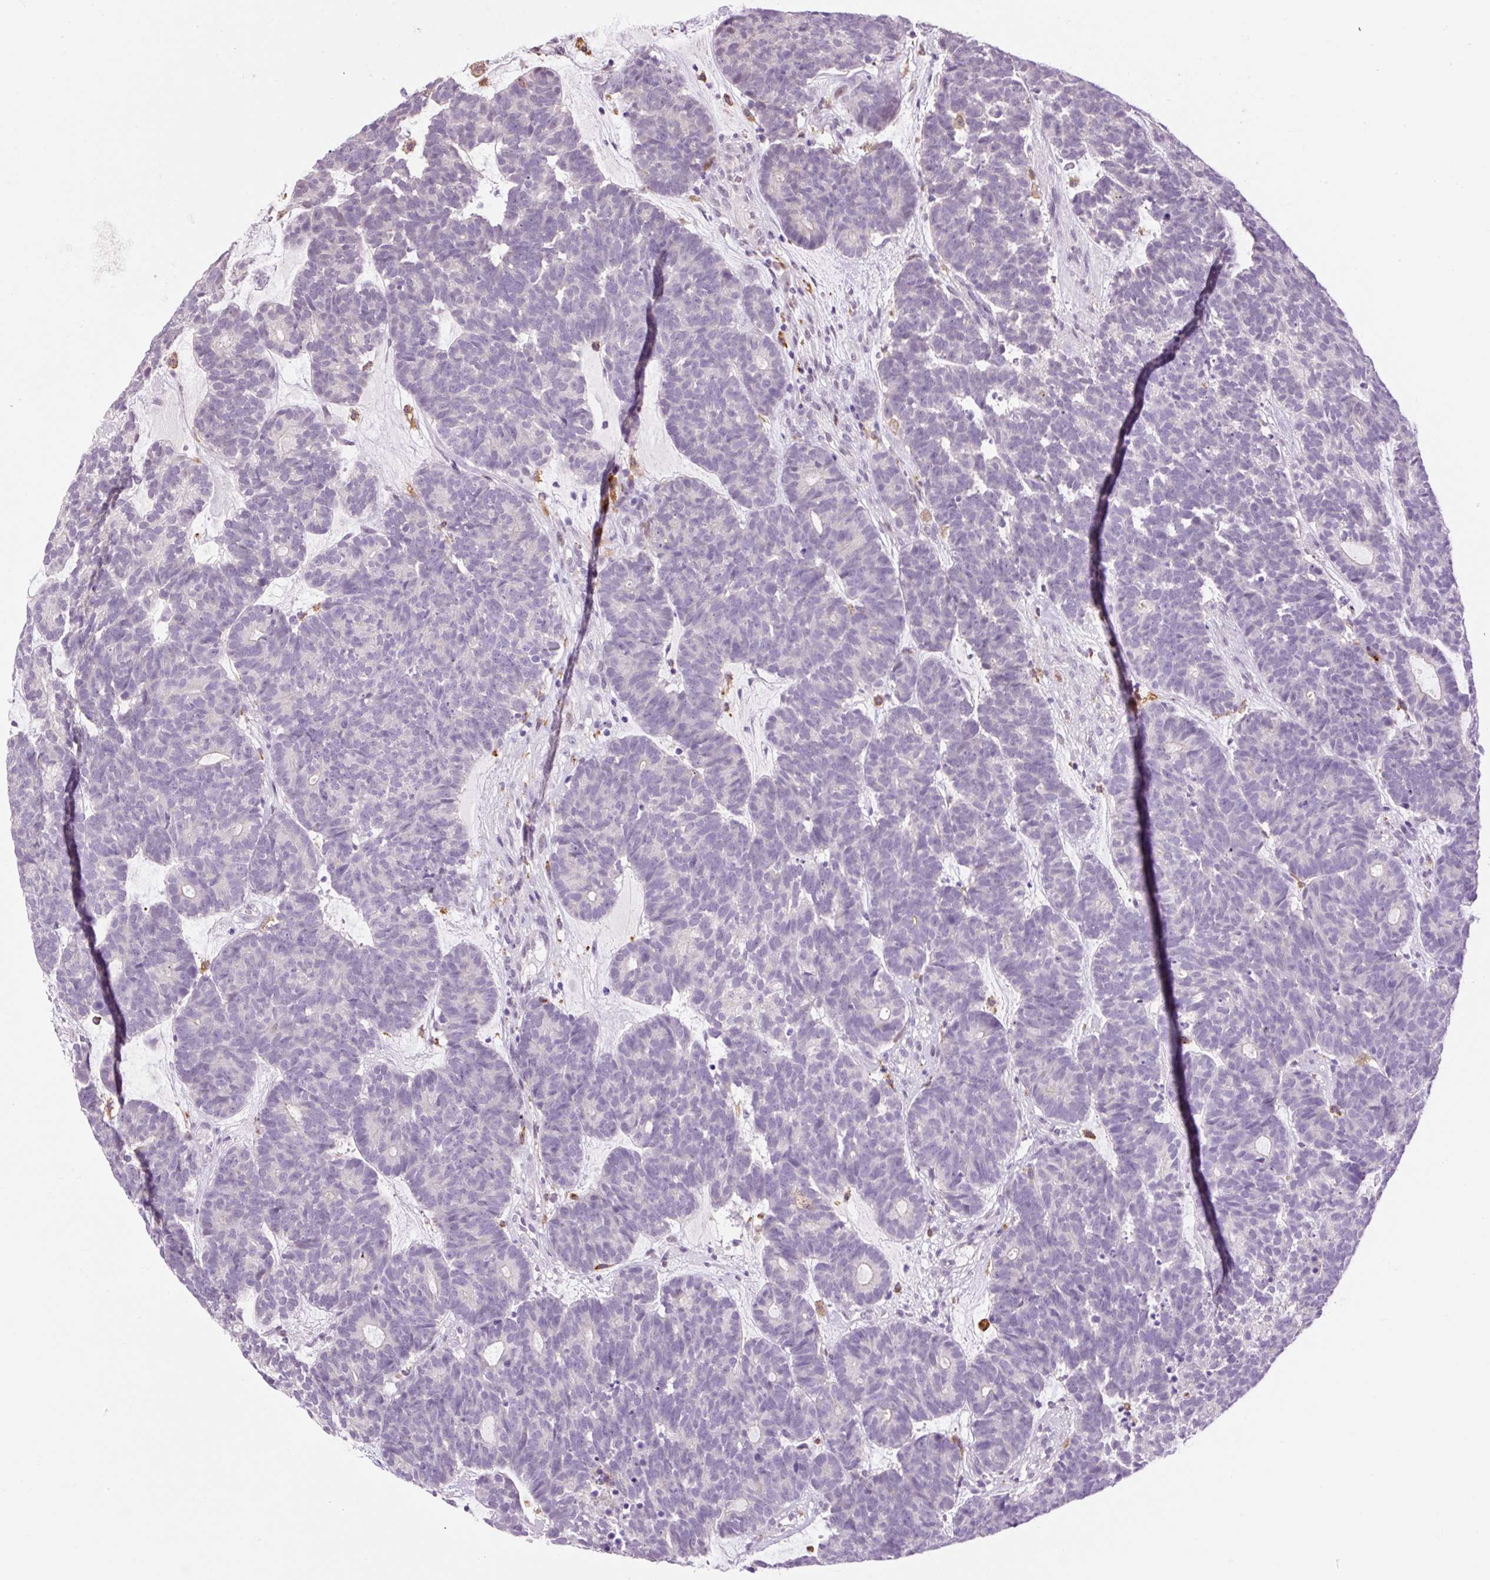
{"staining": {"intensity": "negative", "quantity": "none", "location": "none"}, "tissue": "head and neck cancer", "cell_type": "Tumor cells", "image_type": "cancer", "snomed": [{"axis": "morphology", "description": "Adenocarcinoma, NOS"}, {"axis": "topography", "description": "Head-Neck"}], "caption": "Micrograph shows no protein positivity in tumor cells of head and neck cancer (adenocarcinoma) tissue. (DAB (3,3'-diaminobenzidine) immunohistochemistry with hematoxylin counter stain).", "gene": "LY86", "patient": {"sex": "female", "age": 81}}